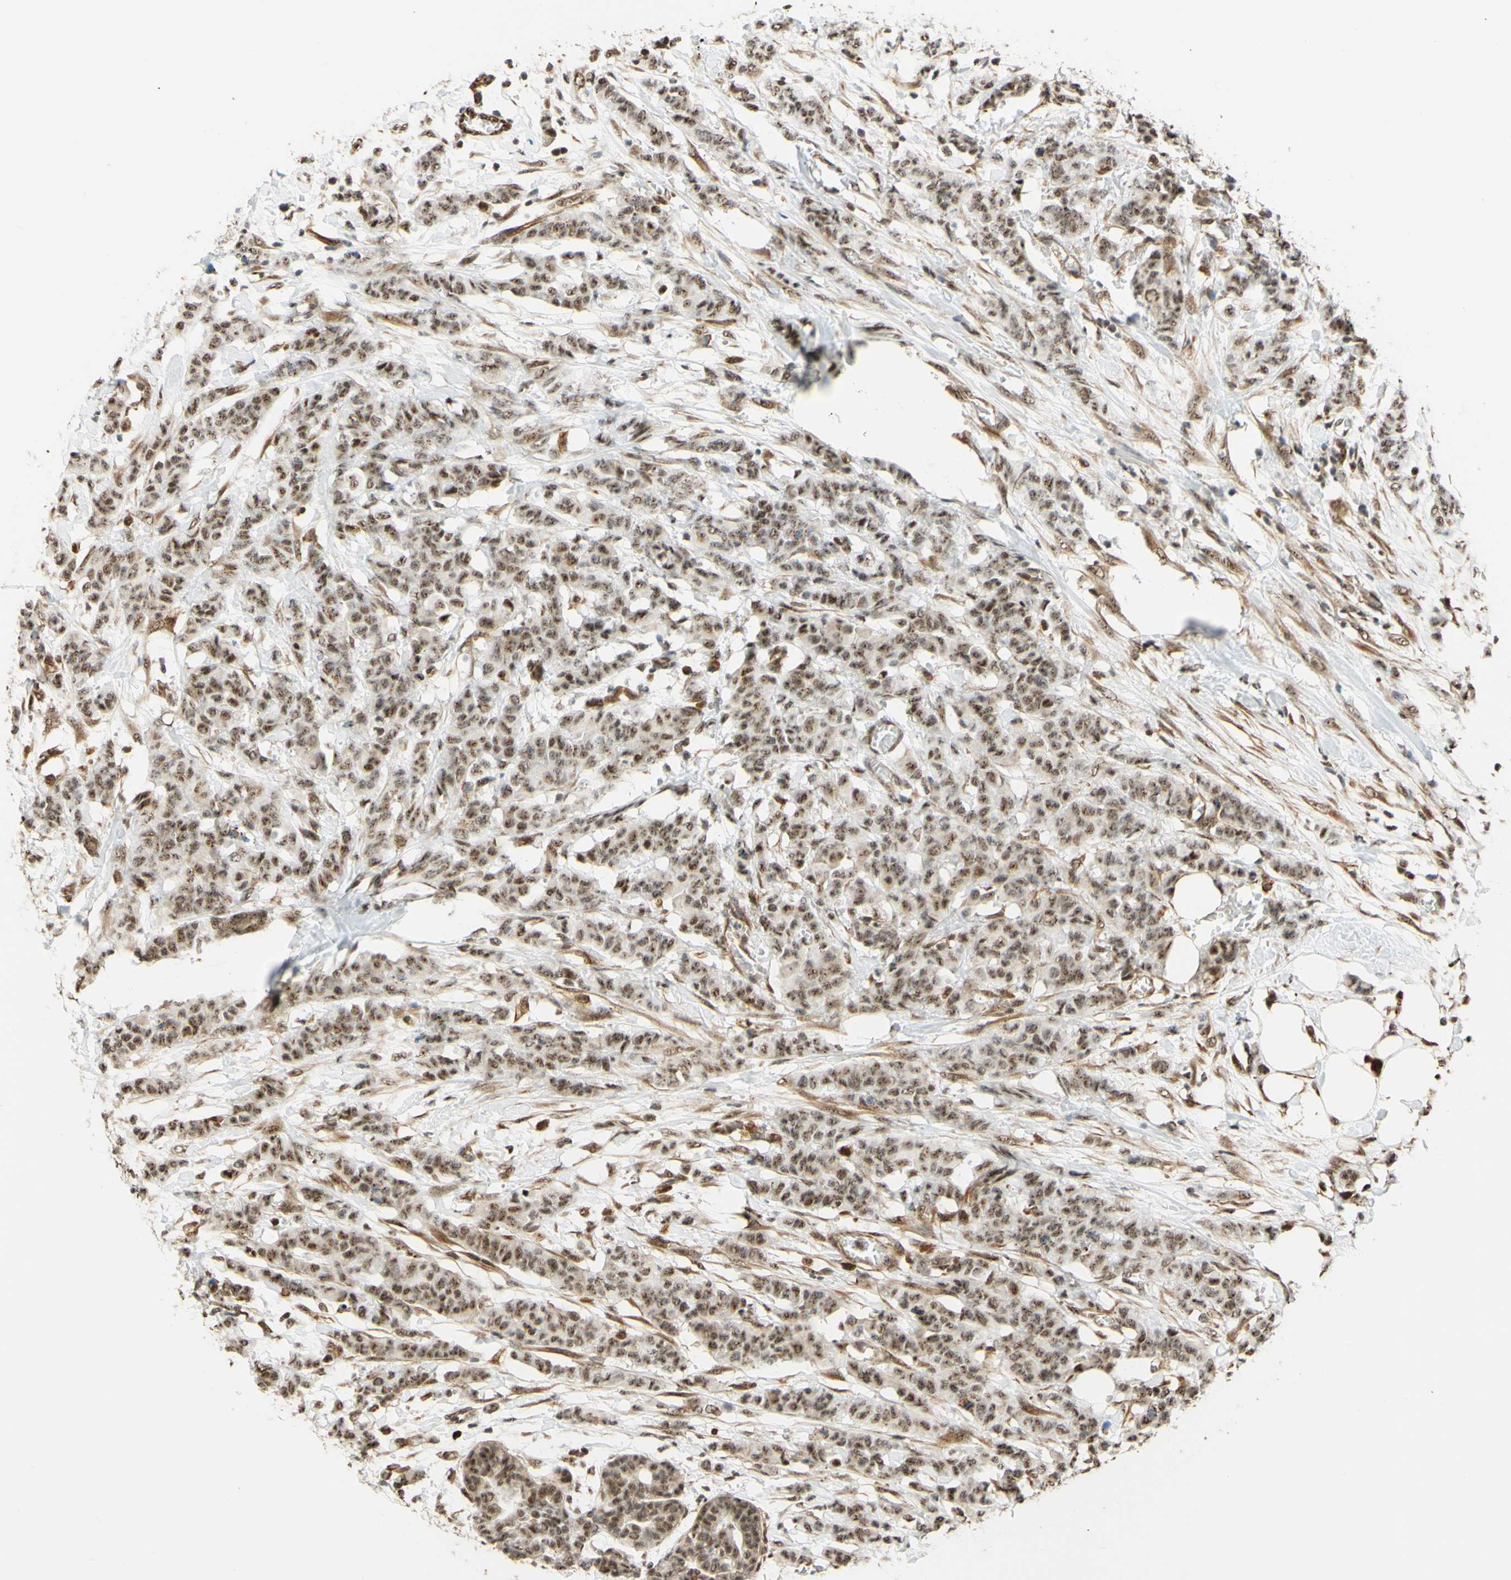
{"staining": {"intensity": "moderate", "quantity": ">75%", "location": "nuclear"}, "tissue": "breast cancer", "cell_type": "Tumor cells", "image_type": "cancer", "snomed": [{"axis": "morphology", "description": "Normal tissue, NOS"}, {"axis": "morphology", "description": "Duct carcinoma"}, {"axis": "topography", "description": "Breast"}], "caption": "Protein analysis of breast cancer (invasive ductal carcinoma) tissue reveals moderate nuclear staining in approximately >75% of tumor cells.", "gene": "SAP18", "patient": {"sex": "female", "age": 40}}